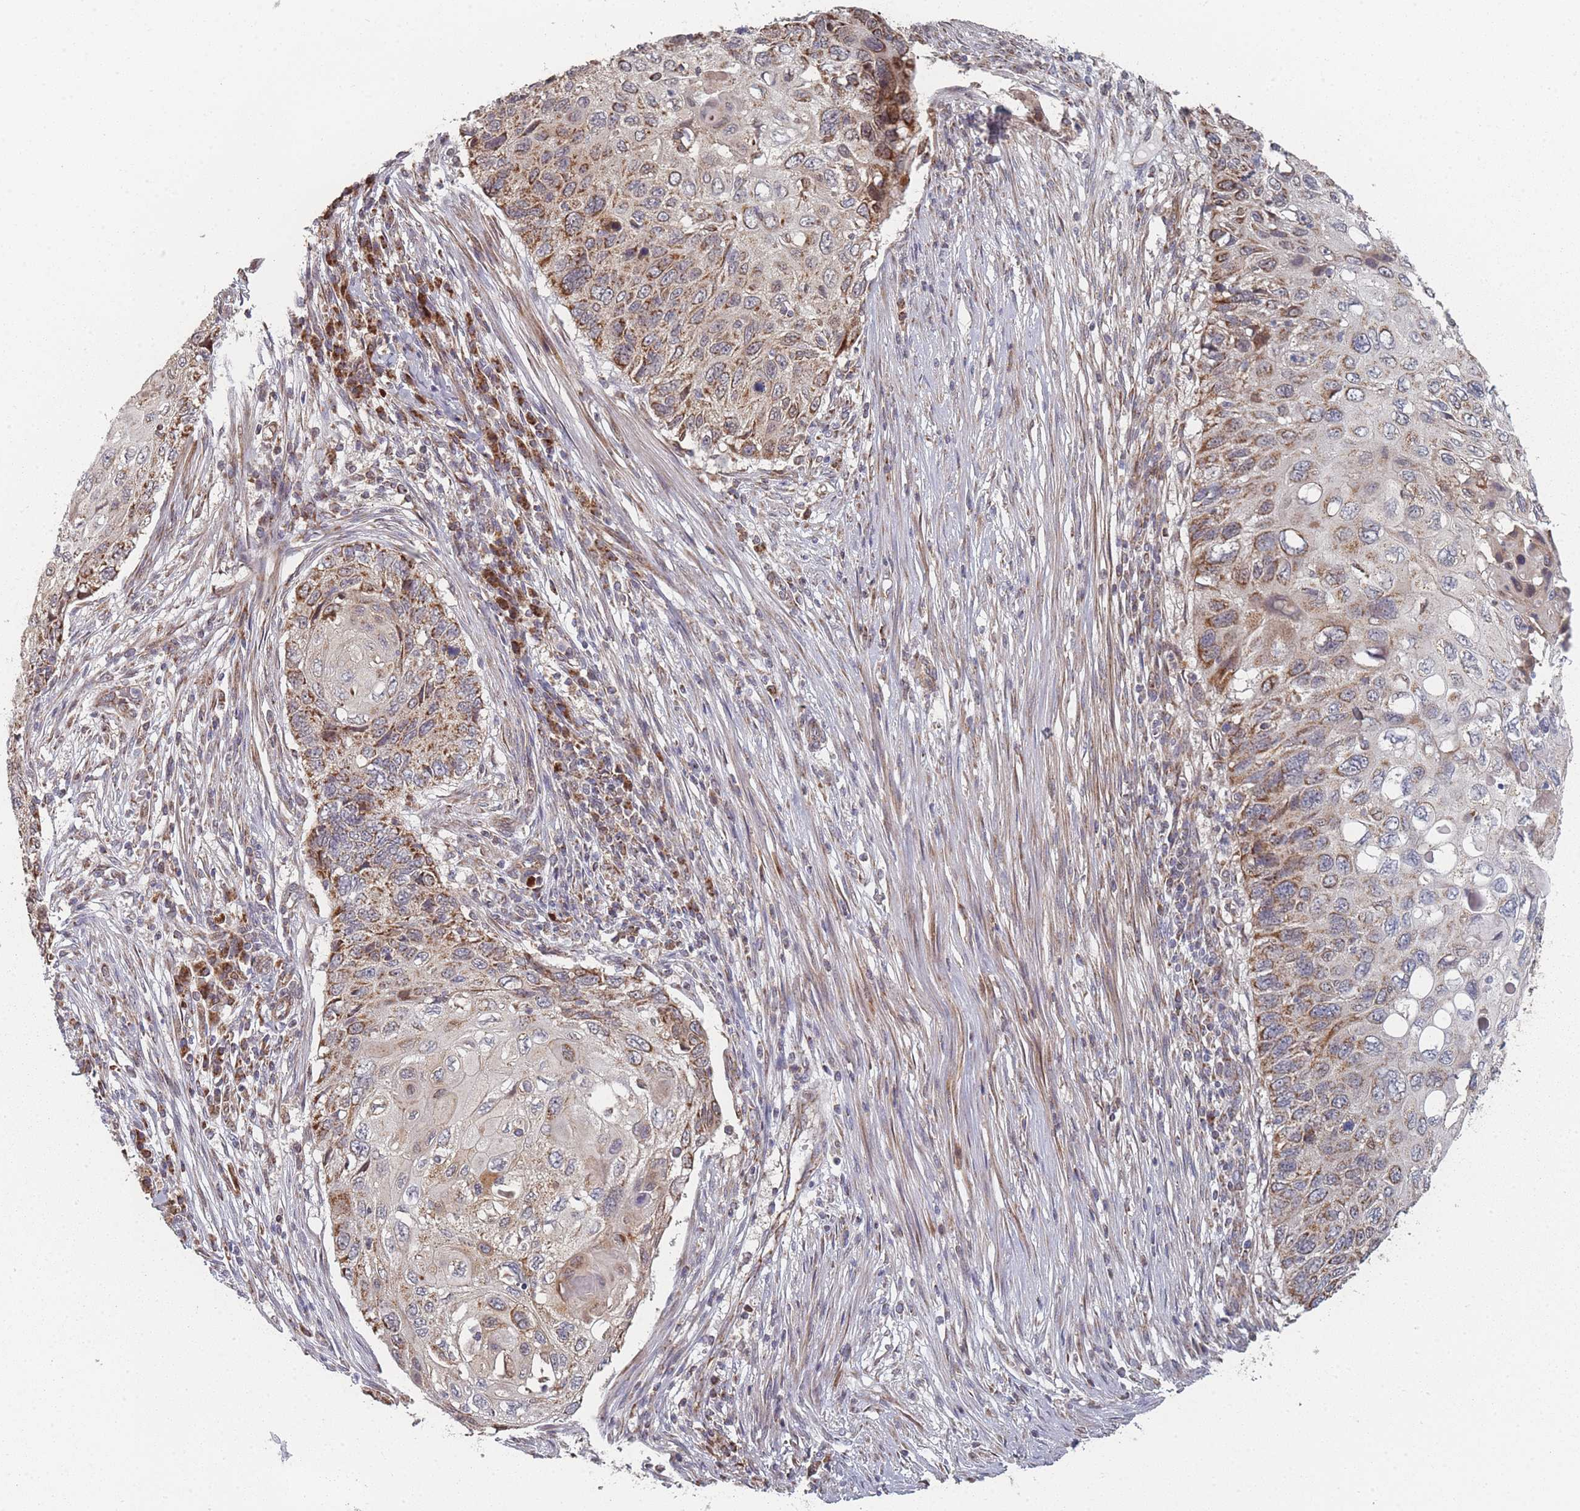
{"staining": {"intensity": "moderate", "quantity": "25%-75%", "location": "cytoplasmic/membranous"}, "tissue": "cervical cancer", "cell_type": "Tumor cells", "image_type": "cancer", "snomed": [{"axis": "morphology", "description": "Squamous cell carcinoma, NOS"}, {"axis": "topography", "description": "Cervix"}], "caption": "The micrograph displays immunohistochemical staining of squamous cell carcinoma (cervical). There is moderate cytoplasmic/membranous positivity is appreciated in about 25%-75% of tumor cells. The staining was performed using DAB (3,3'-diaminobenzidine) to visualize the protein expression in brown, while the nuclei were stained in blue with hematoxylin (Magnification: 20x).", "gene": "PSMB3", "patient": {"sex": "female", "age": 70}}